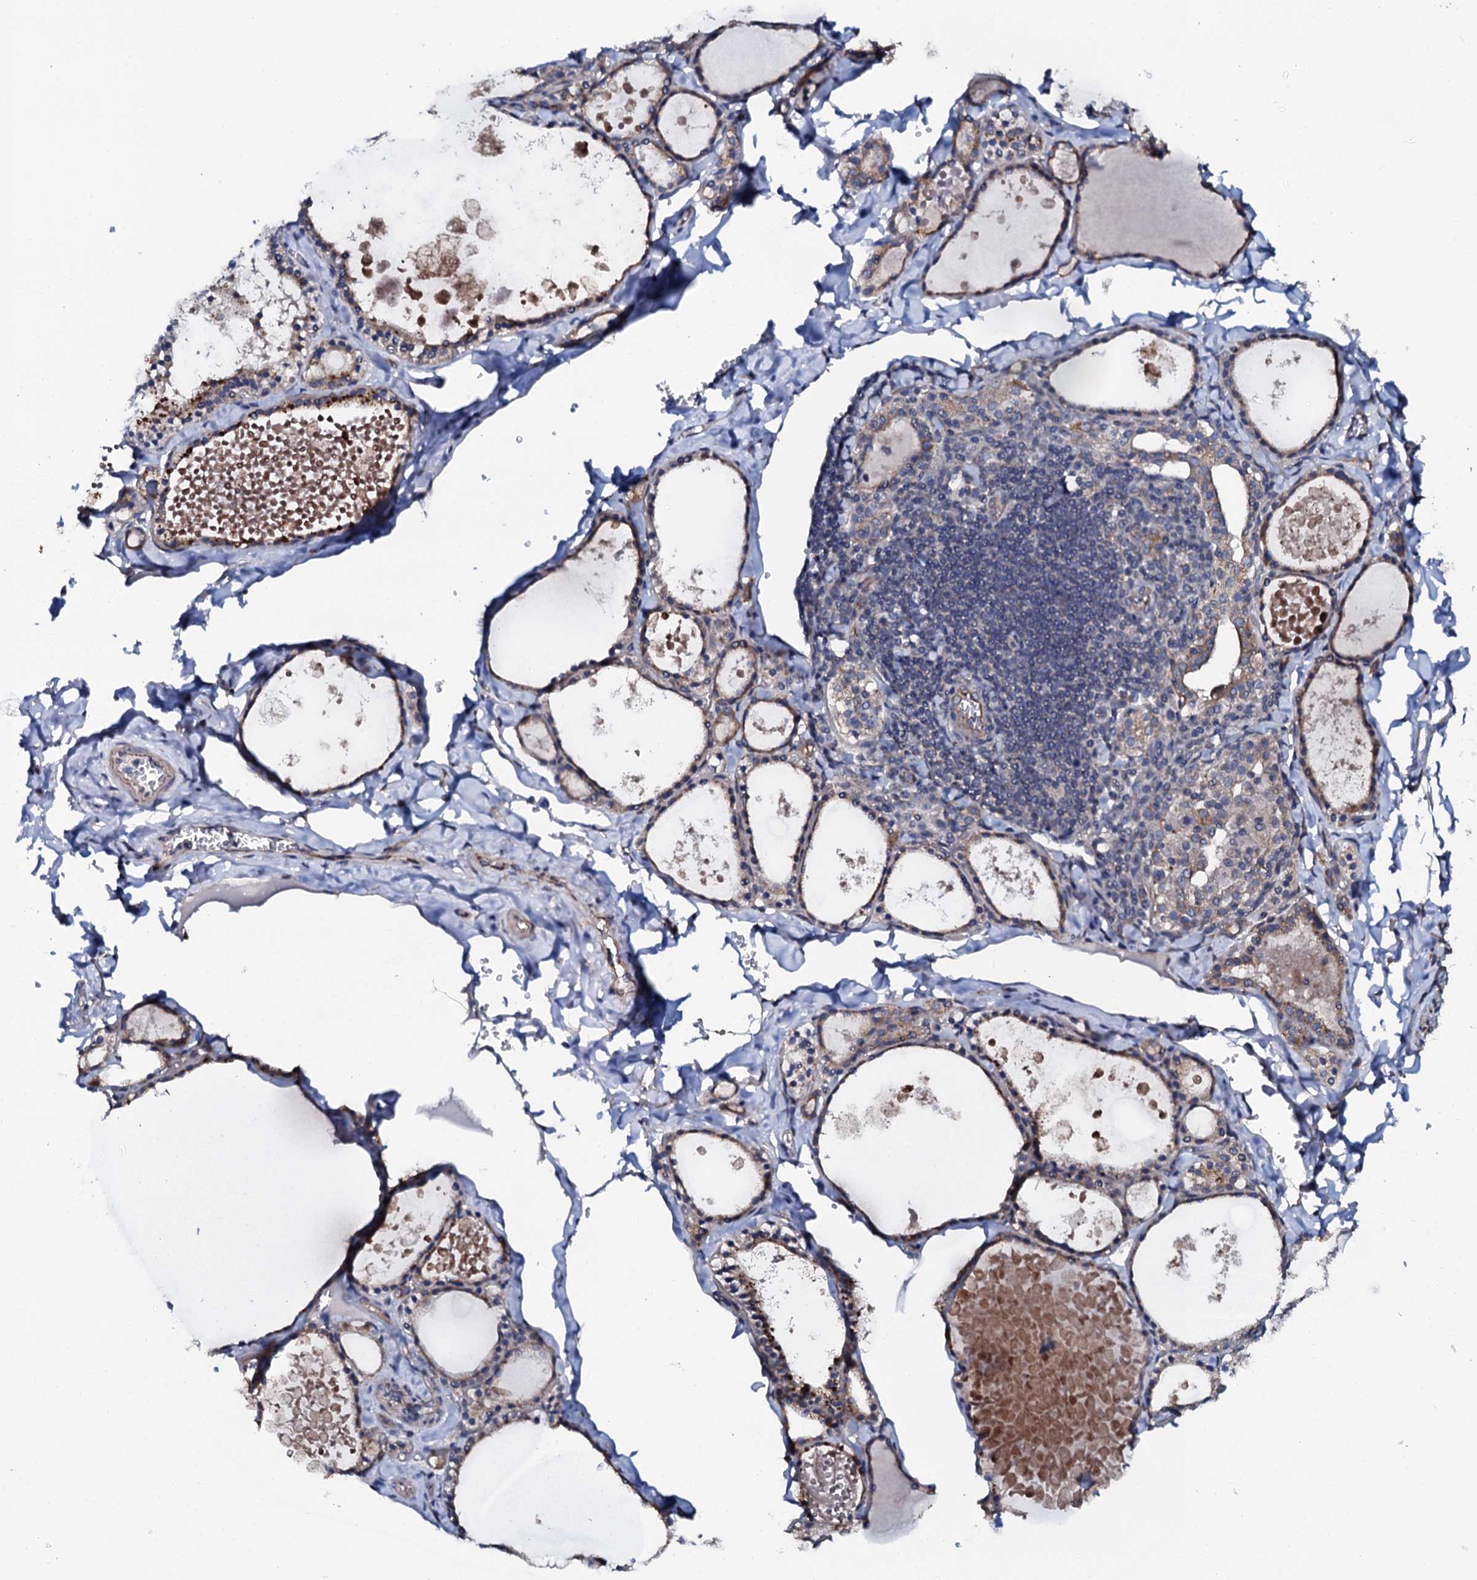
{"staining": {"intensity": "weak", "quantity": "25%-75%", "location": "cytoplasmic/membranous"}, "tissue": "thyroid gland", "cell_type": "Glandular cells", "image_type": "normal", "snomed": [{"axis": "morphology", "description": "Normal tissue, NOS"}, {"axis": "topography", "description": "Thyroid gland"}], "caption": "IHC photomicrograph of normal thyroid gland stained for a protein (brown), which shows low levels of weak cytoplasmic/membranous positivity in about 25%-75% of glandular cells.", "gene": "GLCE", "patient": {"sex": "male", "age": 56}}